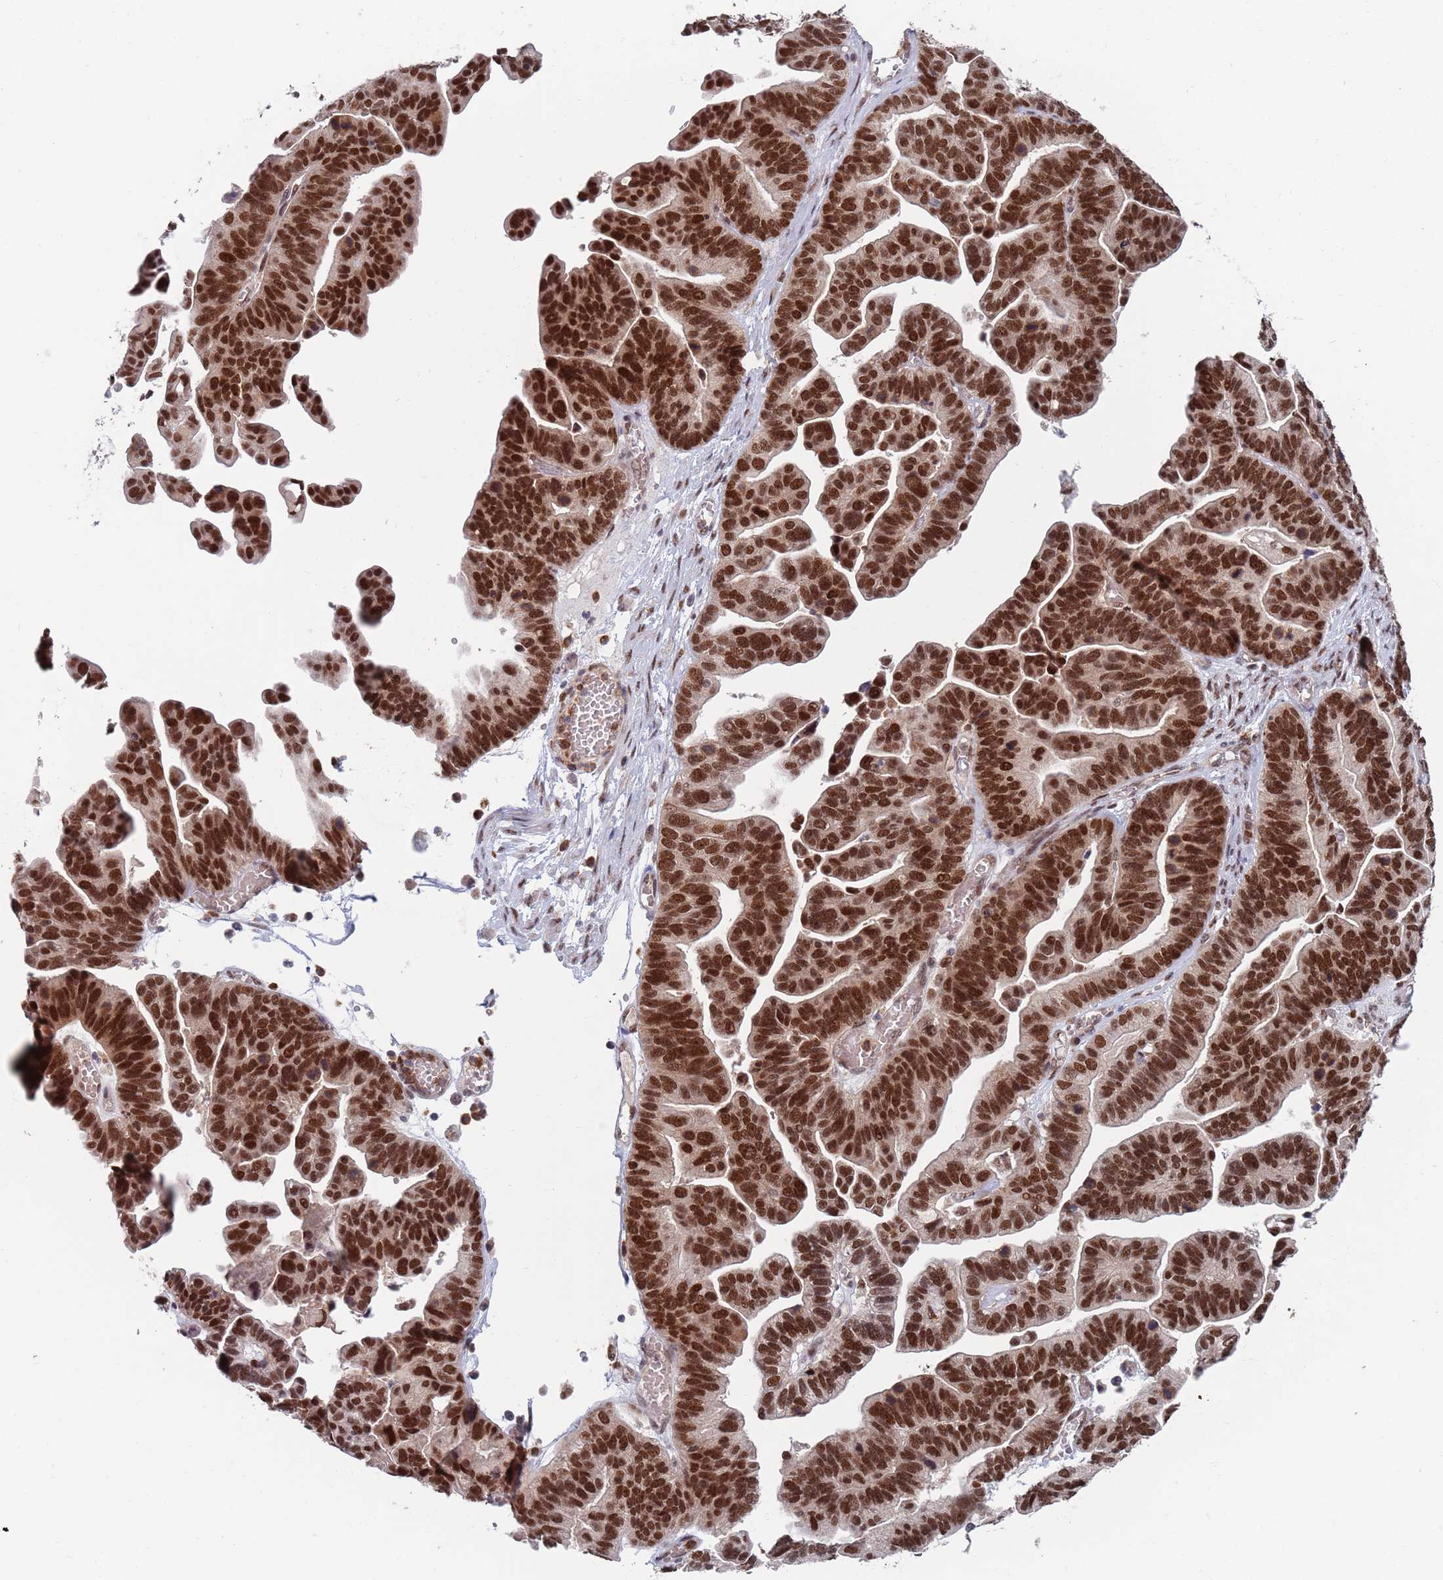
{"staining": {"intensity": "strong", "quantity": ">75%", "location": "nuclear"}, "tissue": "ovarian cancer", "cell_type": "Tumor cells", "image_type": "cancer", "snomed": [{"axis": "morphology", "description": "Cystadenocarcinoma, serous, NOS"}, {"axis": "topography", "description": "Ovary"}], "caption": "Tumor cells reveal high levels of strong nuclear expression in about >75% of cells in serous cystadenocarcinoma (ovarian).", "gene": "RPP25", "patient": {"sex": "female", "age": 56}}